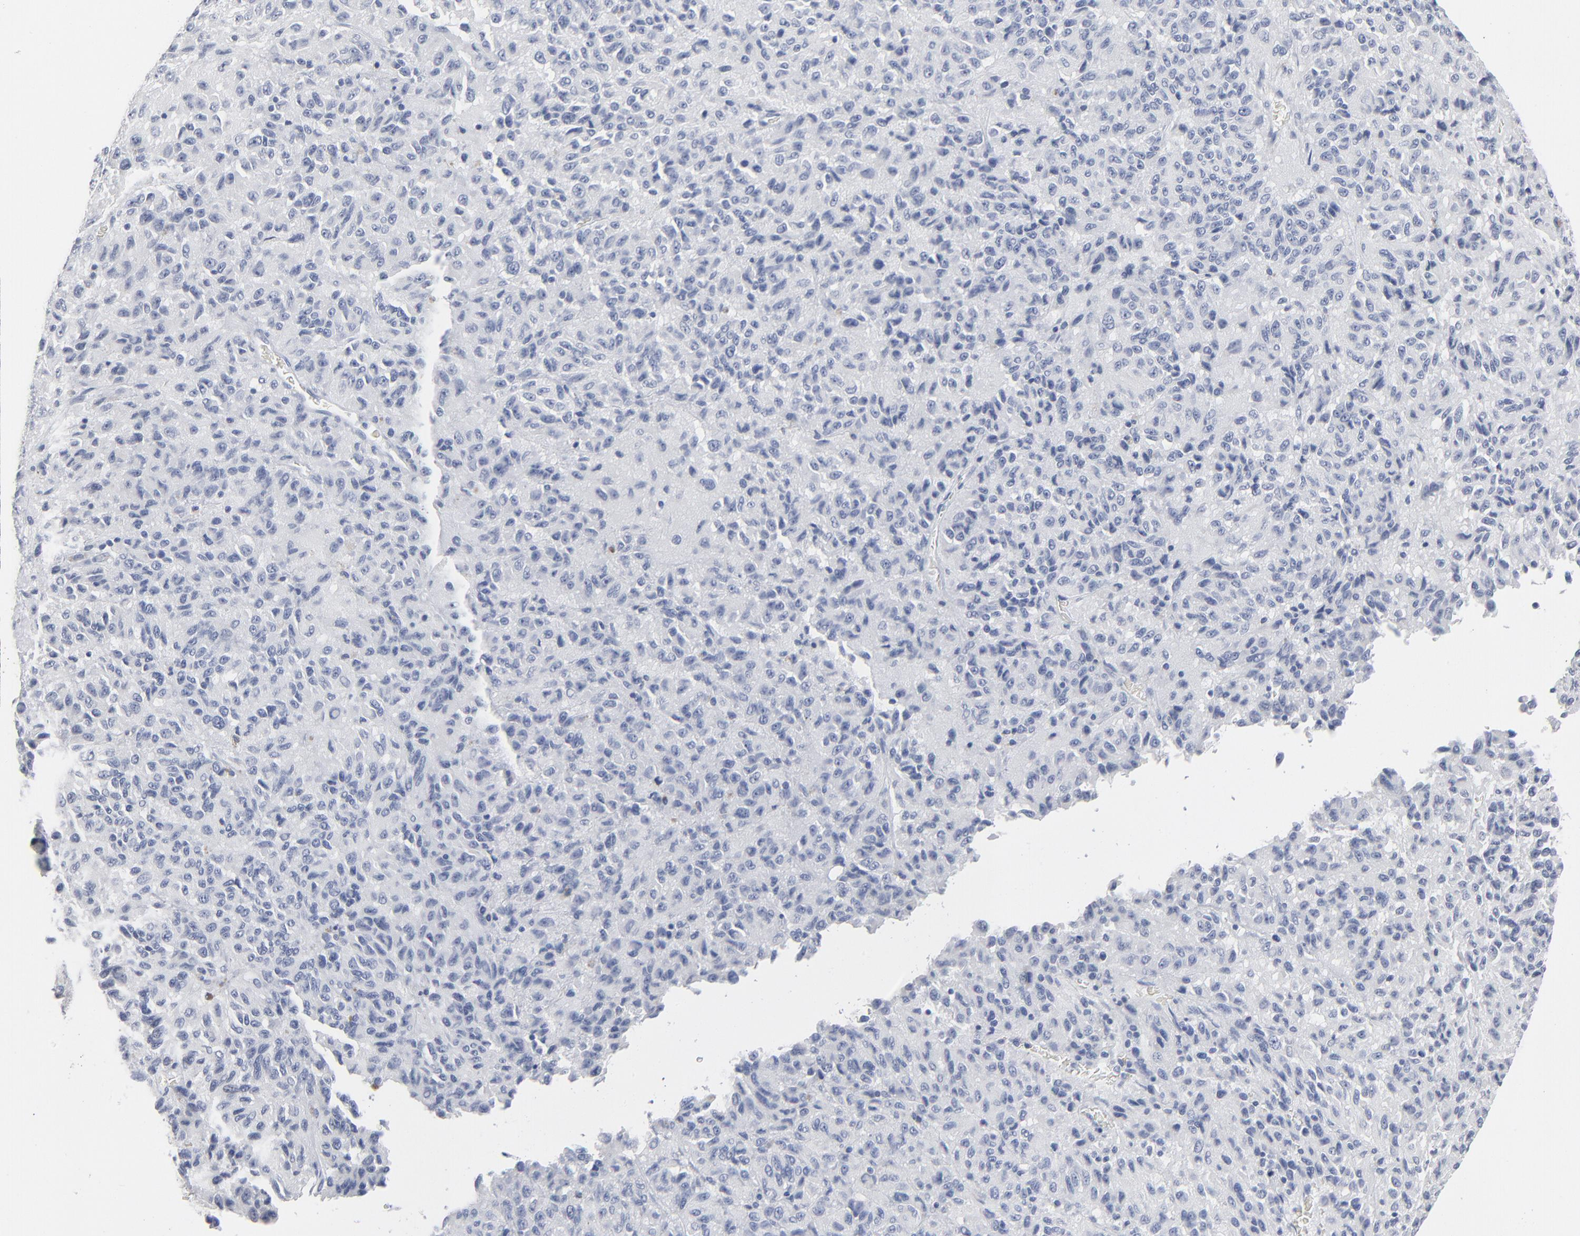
{"staining": {"intensity": "negative", "quantity": "none", "location": "none"}, "tissue": "melanoma", "cell_type": "Tumor cells", "image_type": "cancer", "snomed": [{"axis": "morphology", "description": "Malignant melanoma, Metastatic site"}, {"axis": "topography", "description": "Lung"}], "caption": "Tumor cells are negative for brown protein staining in malignant melanoma (metastatic site).", "gene": "PAGE1", "patient": {"sex": "male", "age": 64}}